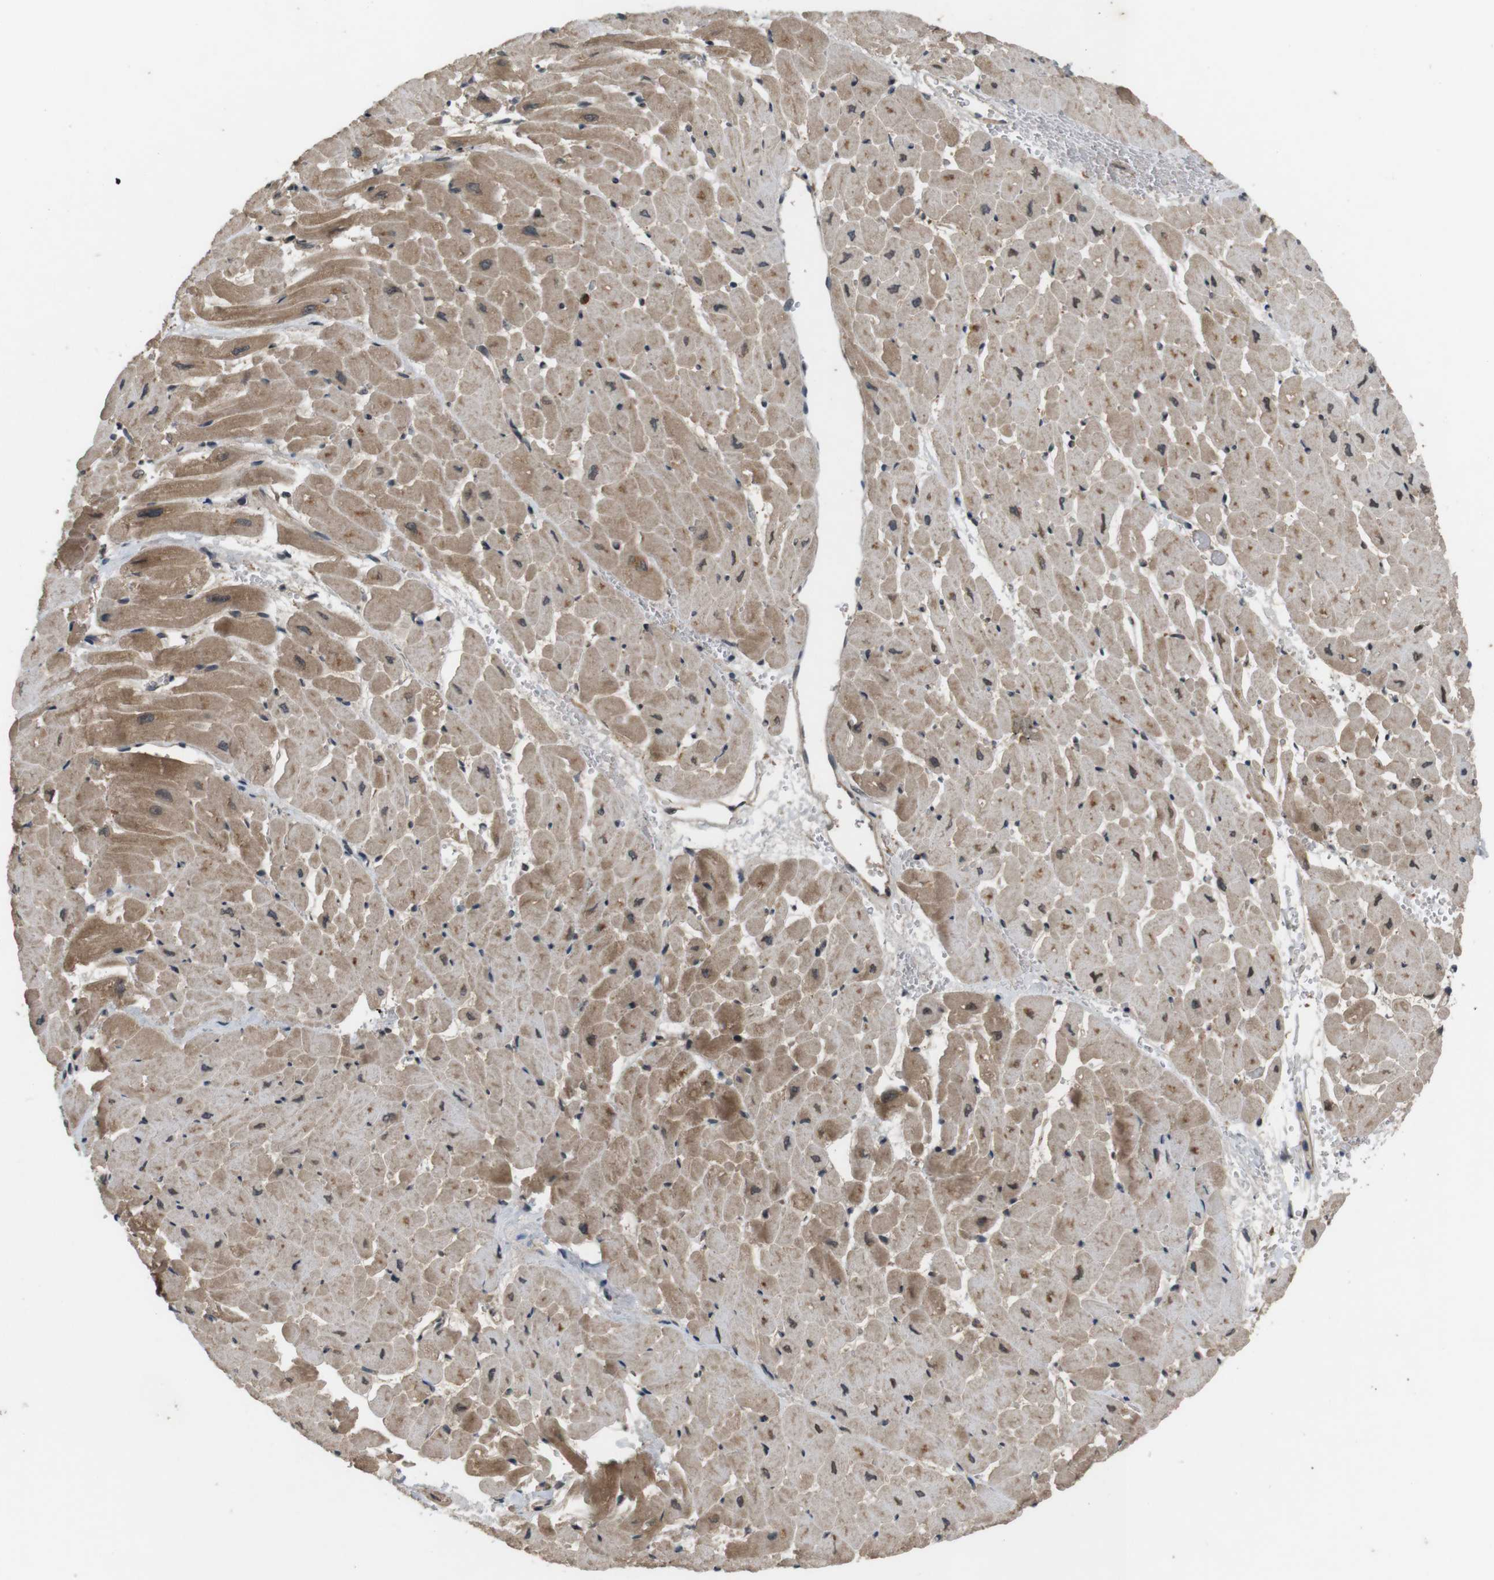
{"staining": {"intensity": "moderate", "quantity": ">75%", "location": "cytoplasmic/membranous"}, "tissue": "heart muscle", "cell_type": "Cardiomyocytes", "image_type": "normal", "snomed": [{"axis": "morphology", "description": "Normal tissue, NOS"}, {"axis": "topography", "description": "Heart"}], "caption": "IHC (DAB (3,3'-diaminobenzidine)) staining of normal heart muscle demonstrates moderate cytoplasmic/membranous protein staining in approximately >75% of cardiomyocytes. The staining is performed using DAB (3,3'-diaminobenzidine) brown chromogen to label protein expression. The nuclei are counter-stained blue using hematoxylin.", "gene": "NFKBIE", "patient": {"sex": "male", "age": 45}}